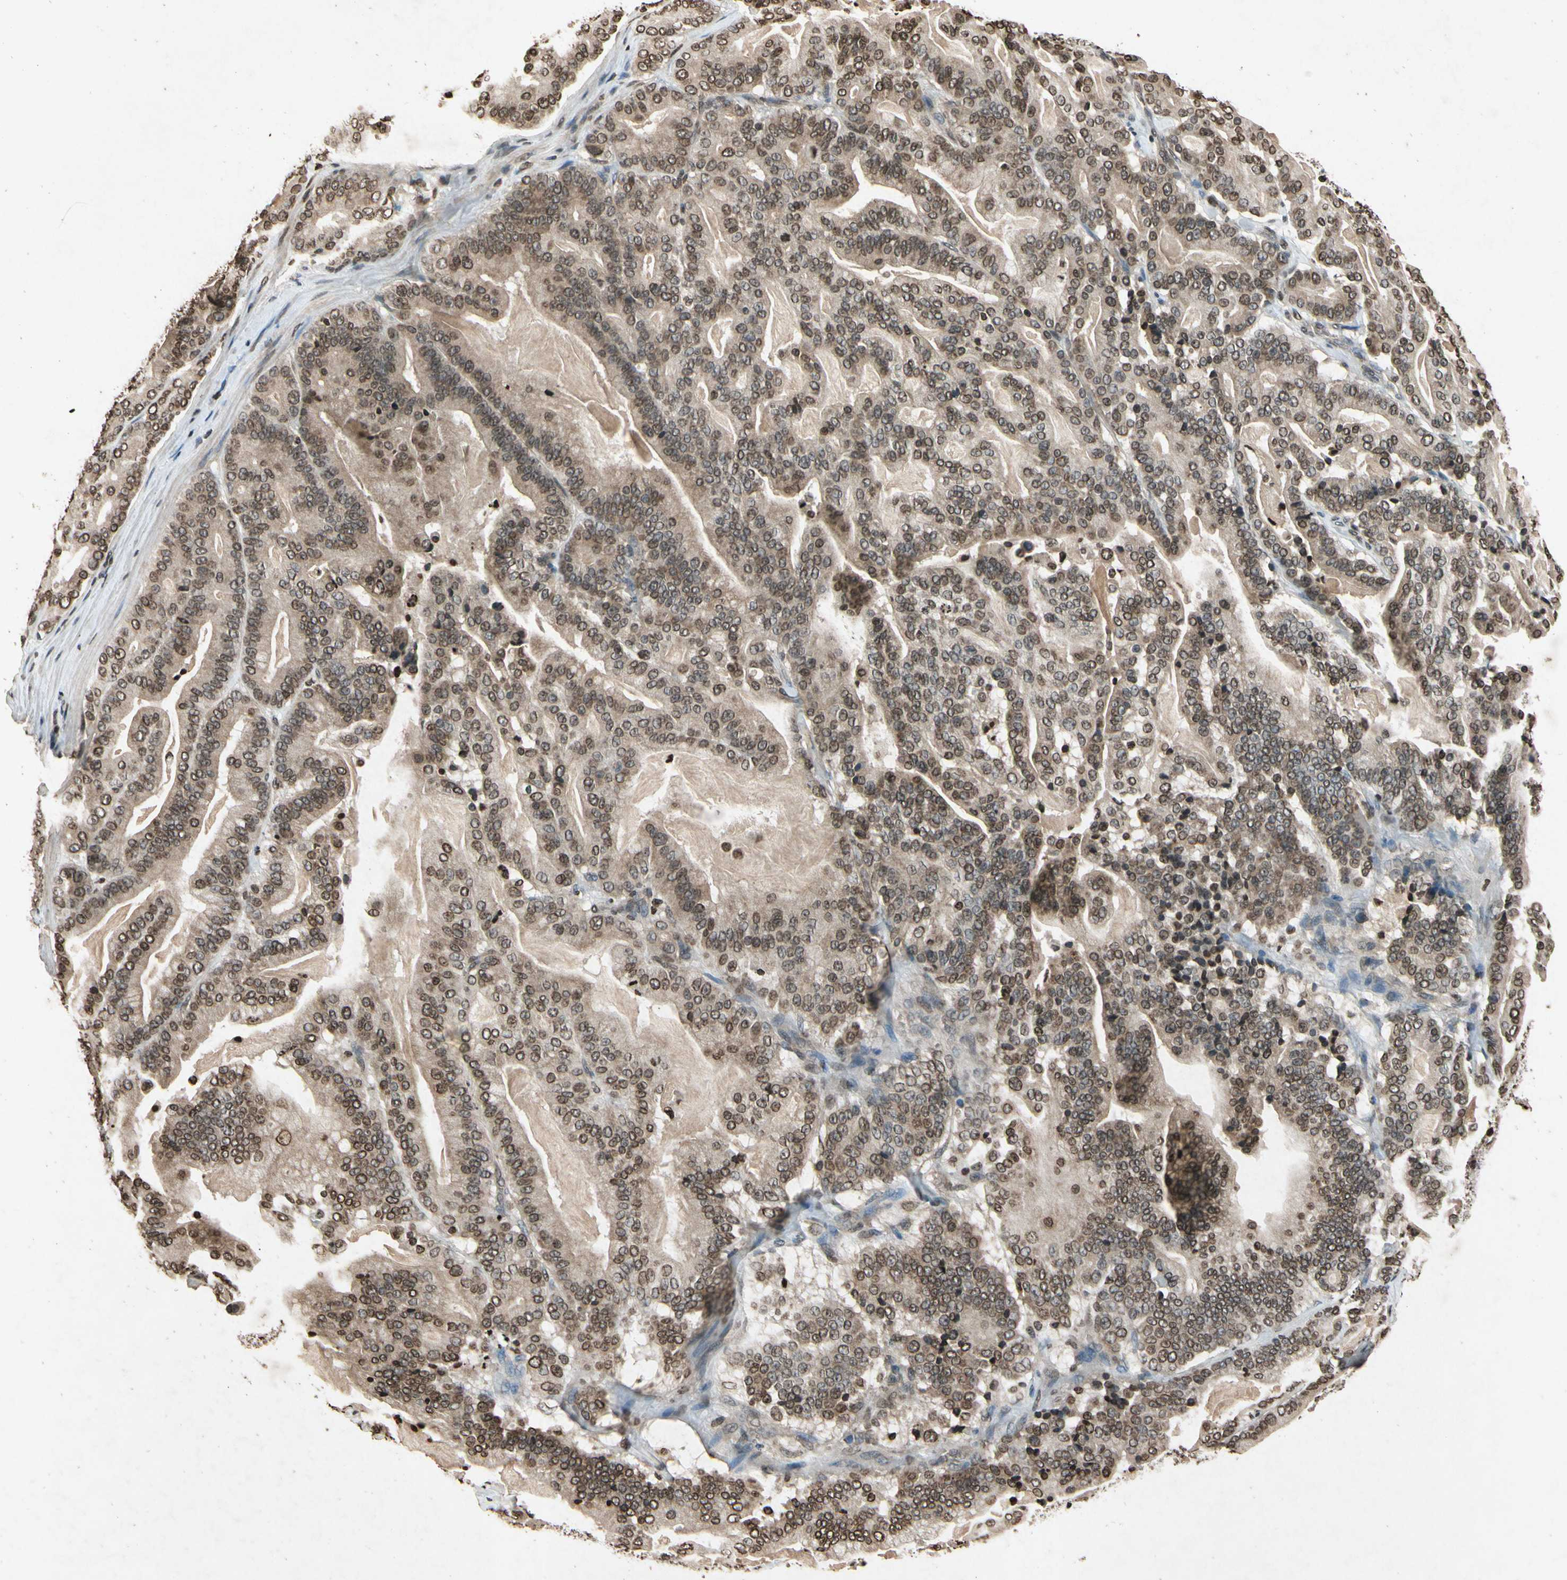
{"staining": {"intensity": "weak", "quantity": ">75%", "location": "nuclear"}, "tissue": "pancreatic cancer", "cell_type": "Tumor cells", "image_type": "cancer", "snomed": [{"axis": "morphology", "description": "Adenocarcinoma, NOS"}, {"axis": "topography", "description": "Pancreas"}], "caption": "Pancreatic cancer stained with a brown dye reveals weak nuclear positive positivity in approximately >75% of tumor cells.", "gene": "HOXB3", "patient": {"sex": "male", "age": 63}}